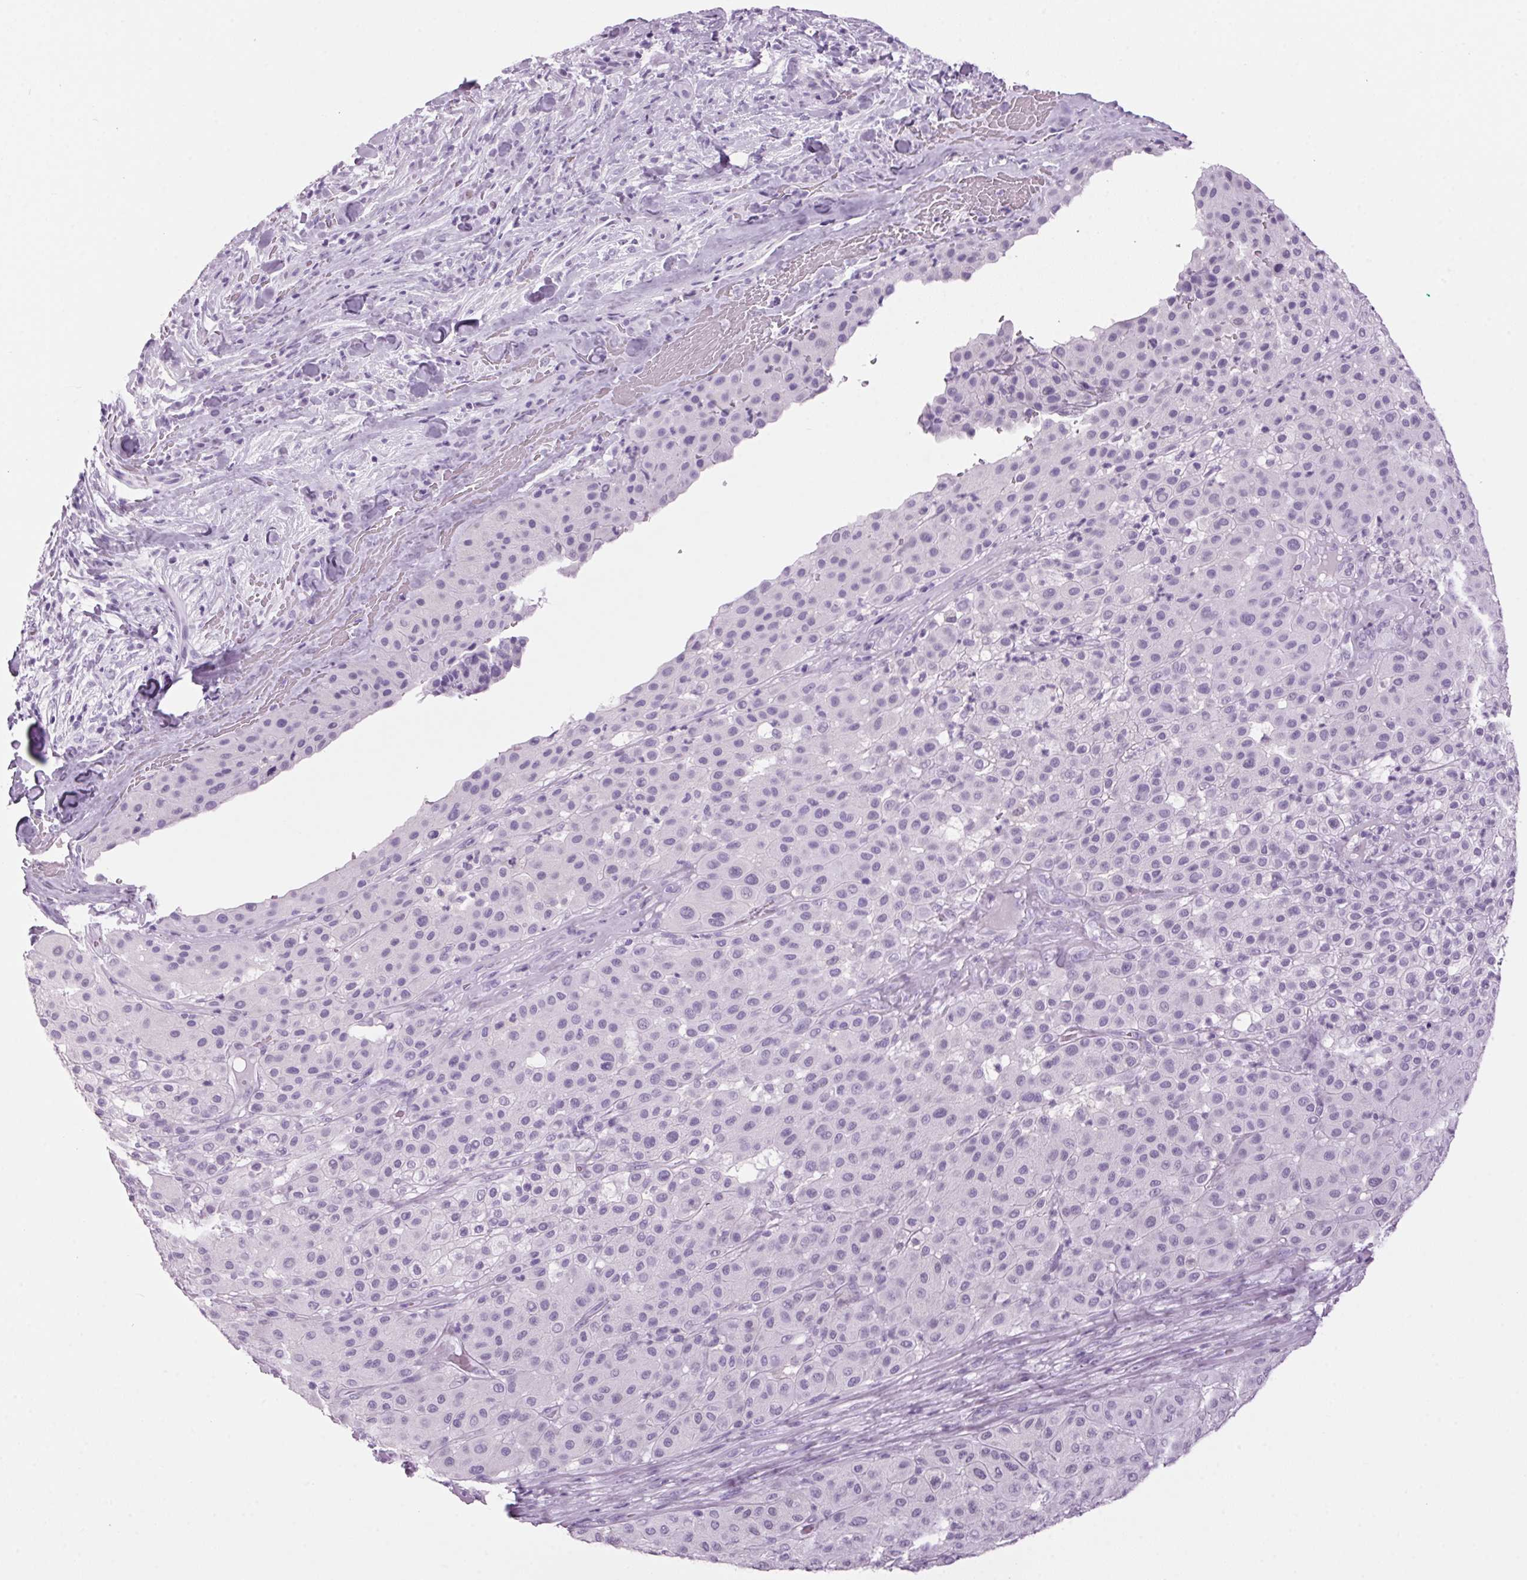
{"staining": {"intensity": "negative", "quantity": "none", "location": "none"}, "tissue": "melanoma", "cell_type": "Tumor cells", "image_type": "cancer", "snomed": [{"axis": "morphology", "description": "Malignant melanoma, Metastatic site"}, {"axis": "topography", "description": "Smooth muscle"}], "caption": "Malignant melanoma (metastatic site) stained for a protein using immunohistochemistry reveals no positivity tumor cells.", "gene": "PPP1R1A", "patient": {"sex": "male", "age": 41}}